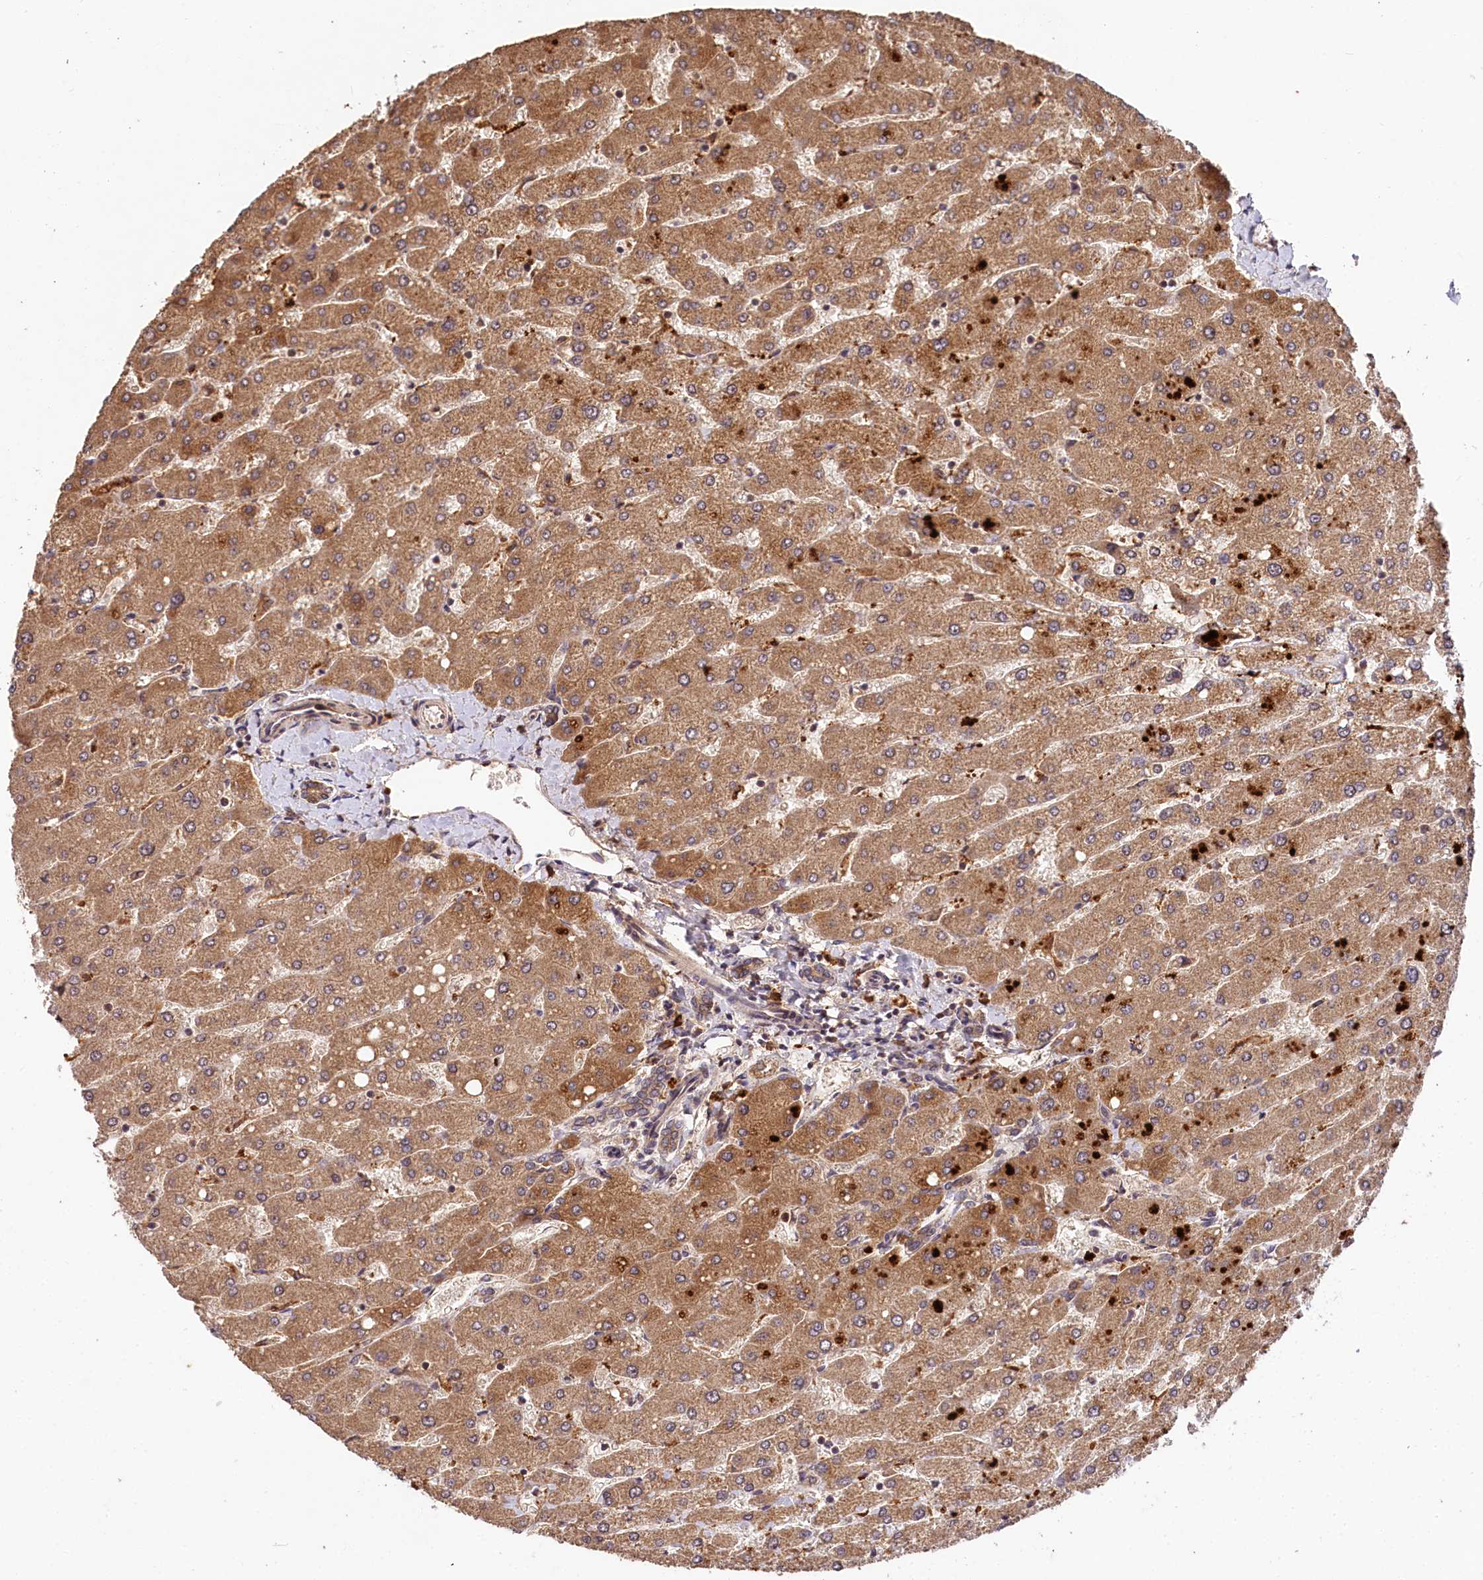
{"staining": {"intensity": "moderate", "quantity": ">75%", "location": "cytoplasmic/membranous"}, "tissue": "liver", "cell_type": "Cholangiocytes", "image_type": "normal", "snomed": [{"axis": "morphology", "description": "Normal tissue, NOS"}, {"axis": "topography", "description": "Liver"}], "caption": "About >75% of cholangiocytes in unremarkable liver display moderate cytoplasmic/membranous protein staining as visualized by brown immunohistochemical staining.", "gene": "MCF2L2", "patient": {"sex": "male", "age": 55}}